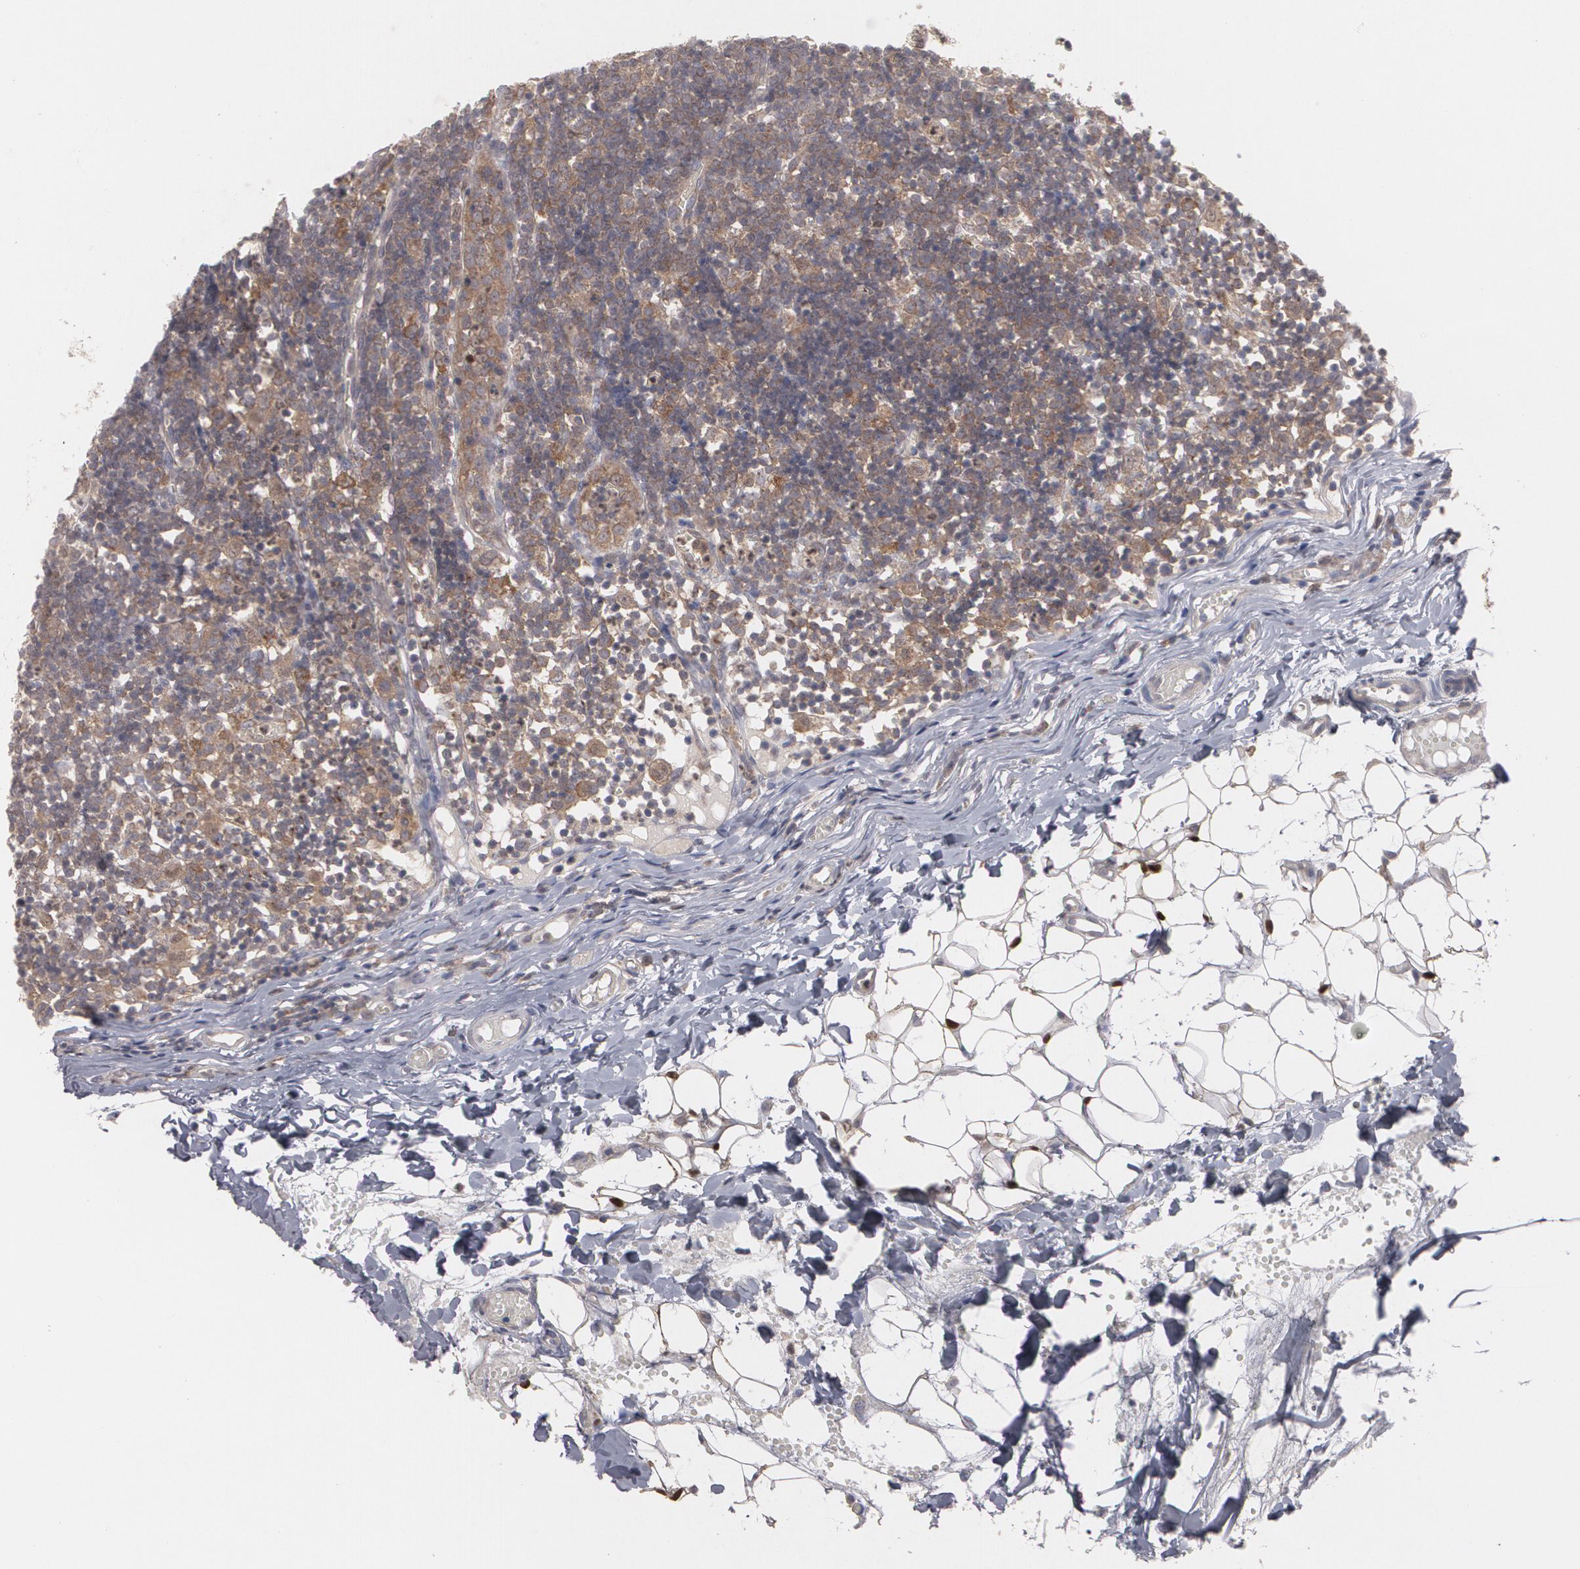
{"staining": {"intensity": "moderate", "quantity": ">75%", "location": "cytoplasmic/membranous"}, "tissue": "lymph node", "cell_type": "Non-germinal center cells", "image_type": "normal", "snomed": [{"axis": "morphology", "description": "Normal tissue, NOS"}, {"axis": "morphology", "description": "Inflammation, NOS"}, {"axis": "topography", "description": "Lymph node"}, {"axis": "topography", "description": "Salivary gland"}], "caption": "Approximately >75% of non-germinal center cells in benign lymph node exhibit moderate cytoplasmic/membranous protein positivity as visualized by brown immunohistochemical staining.", "gene": "HTT", "patient": {"sex": "male", "age": 3}}